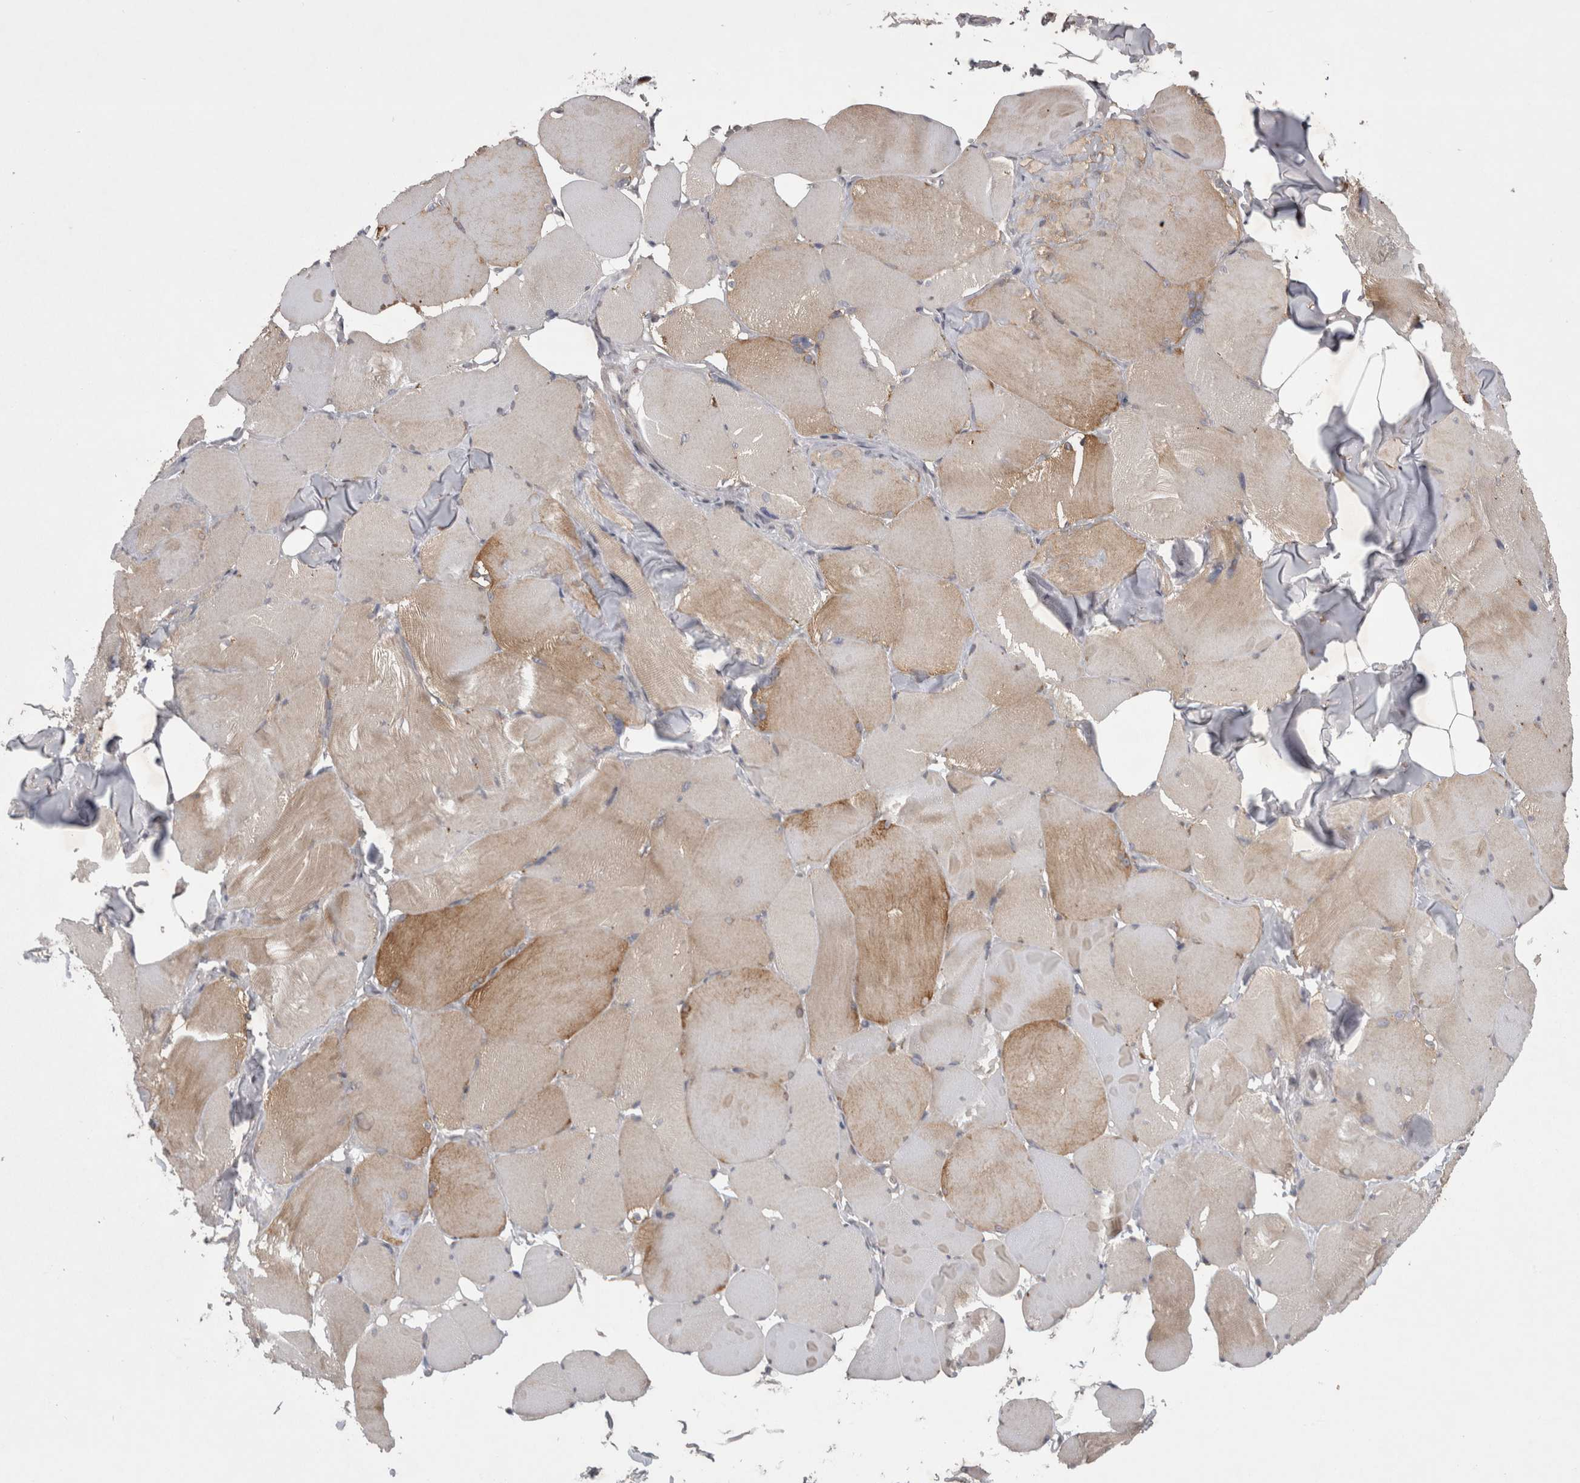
{"staining": {"intensity": "moderate", "quantity": "25%-75%", "location": "cytoplasmic/membranous"}, "tissue": "skeletal muscle", "cell_type": "Myocytes", "image_type": "normal", "snomed": [{"axis": "morphology", "description": "Normal tissue, NOS"}, {"axis": "topography", "description": "Skin"}, {"axis": "topography", "description": "Skeletal muscle"}], "caption": "Protein expression analysis of unremarkable human skeletal muscle reveals moderate cytoplasmic/membranous staining in about 25%-75% of myocytes. (Brightfield microscopy of DAB IHC at high magnification).", "gene": "IFI44", "patient": {"sex": "male", "age": 83}}